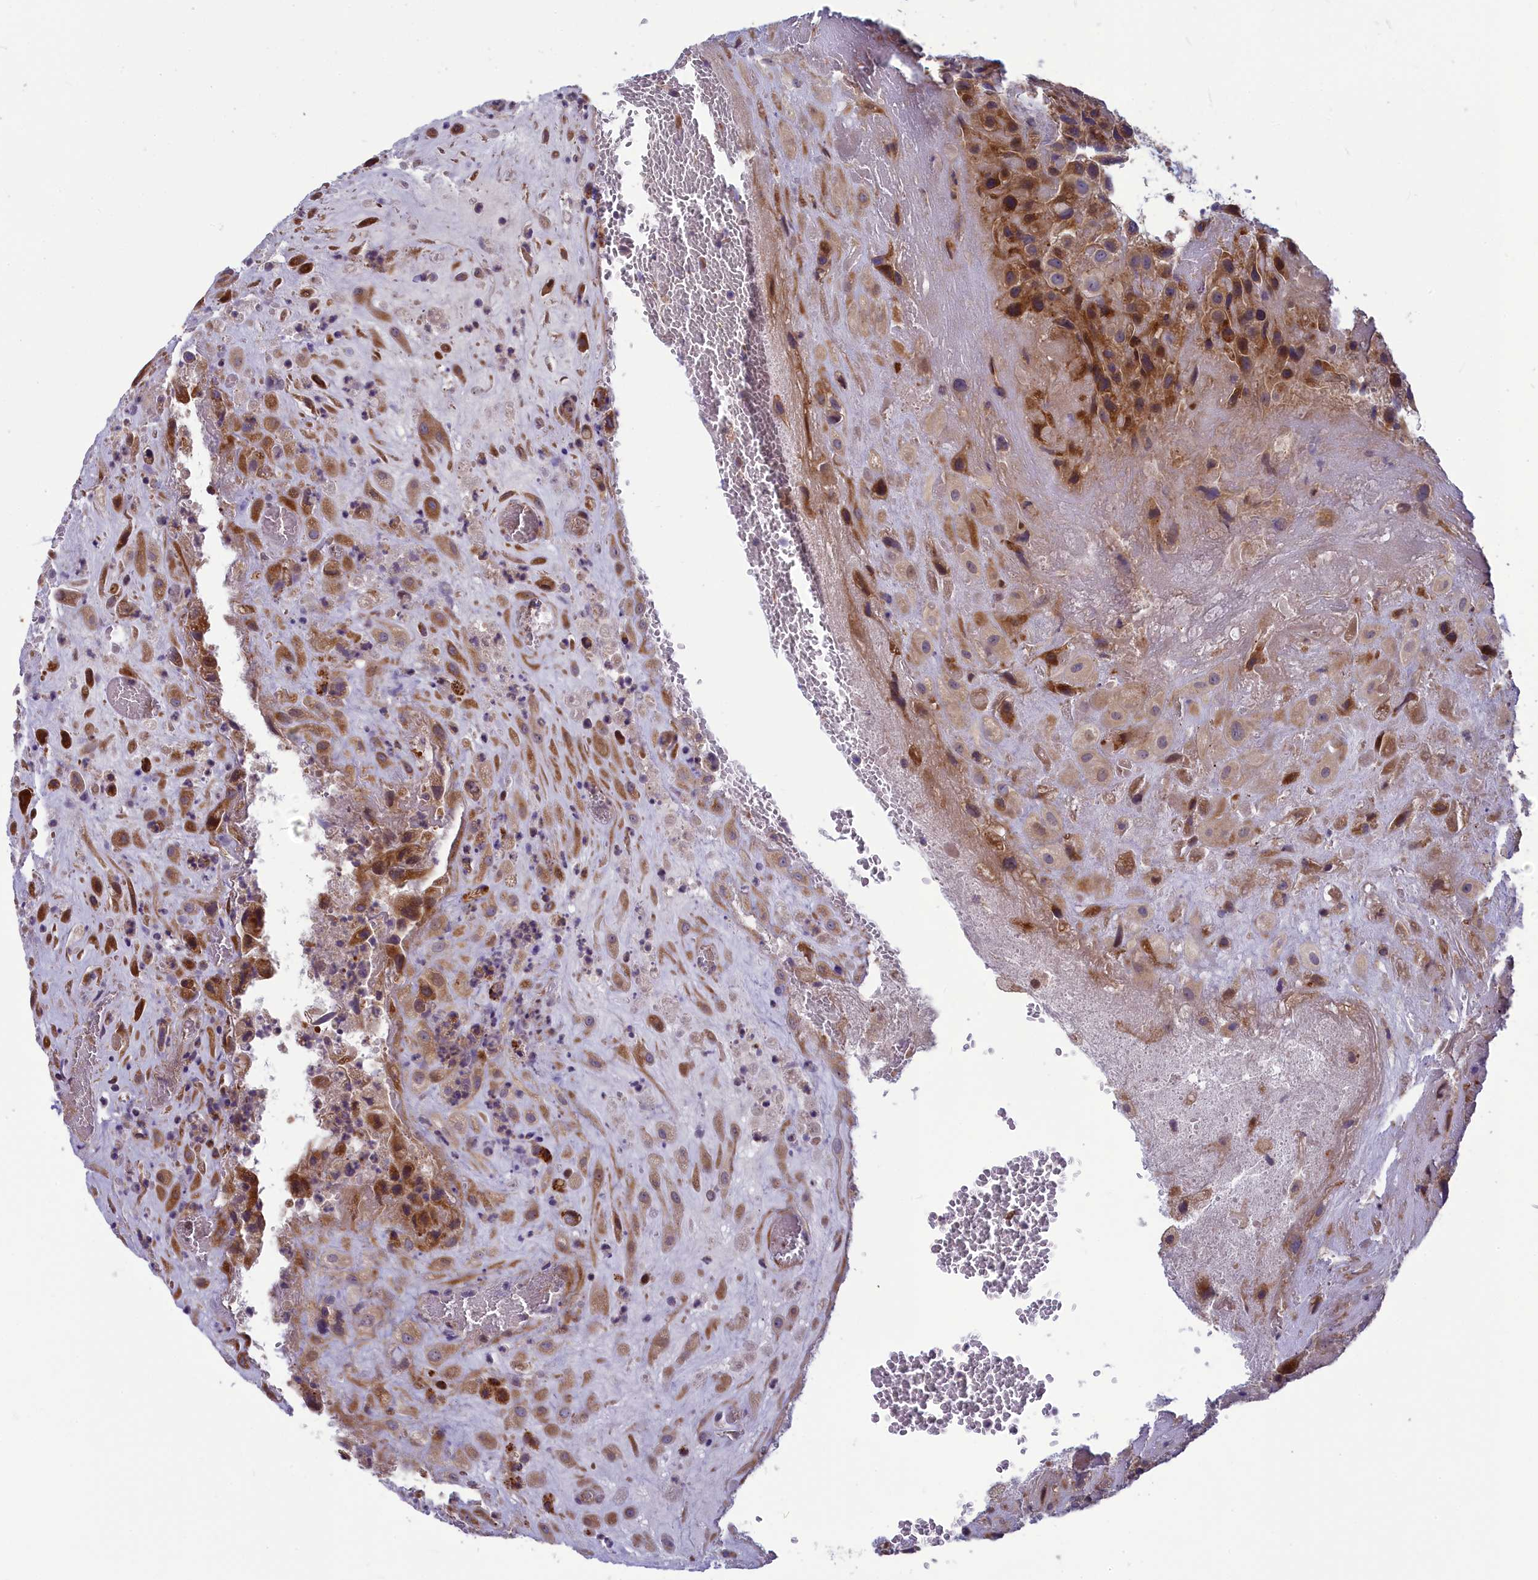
{"staining": {"intensity": "moderate", "quantity": ">75%", "location": "cytoplasmic/membranous"}, "tissue": "placenta", "cell_type": "Decidual cells", "image_type": "normal", "snomed": [{"axis": "morphology", "description": "Normal tissue, NOS"}, {"axis": "topography", "description": "Placenta"}], "caption": "Immunohistochemistry histopathology image of normal placenta stained for a protein (brown), which exhibits medium levels of moderate cytoplasmic/membranous positivity in about >75% of decidual cells.", "gene": "BLTP2", "patient": {"sex": "female", "age": 35}}